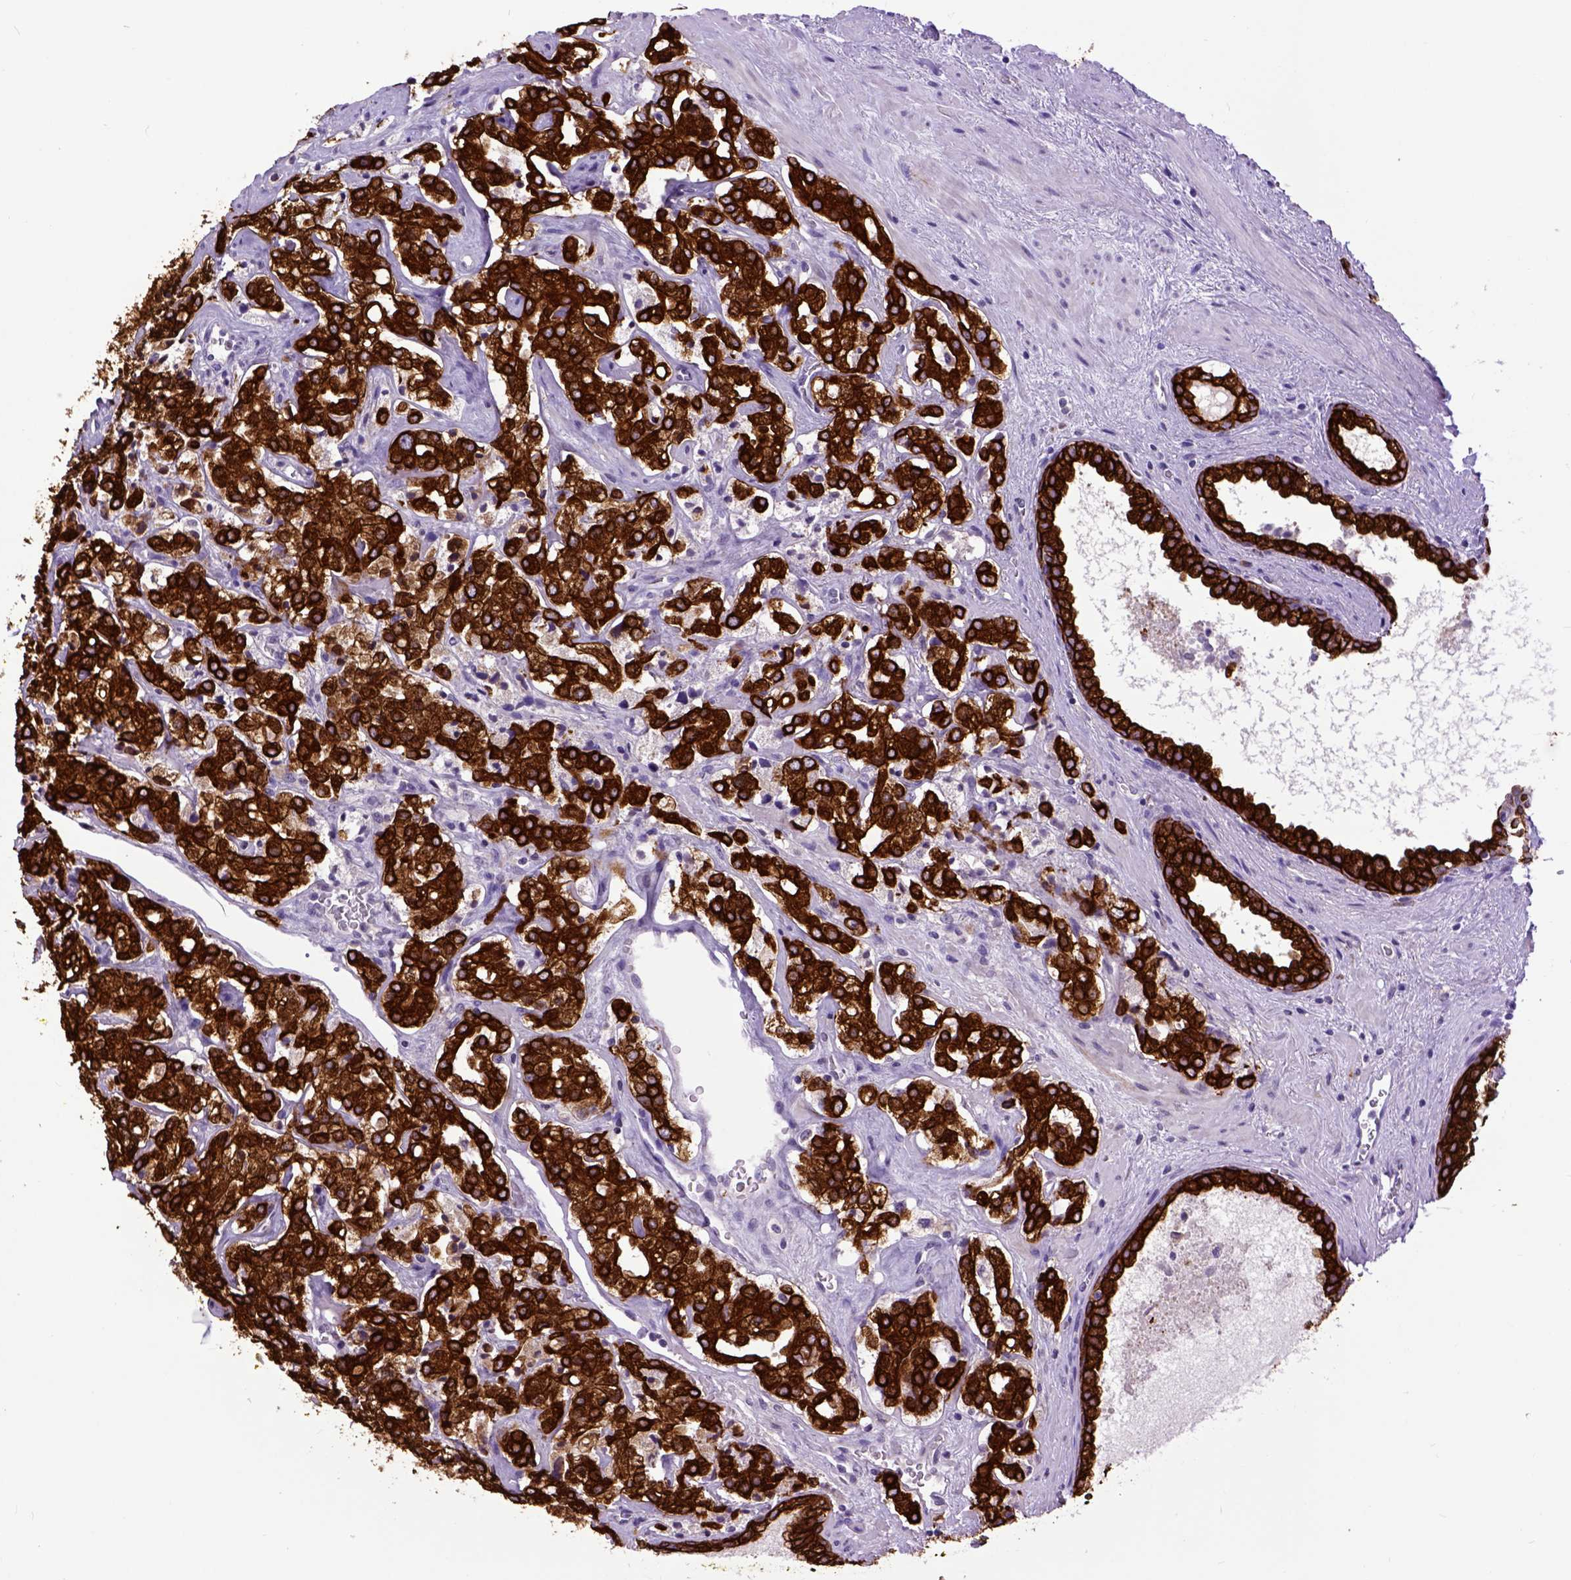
{"staining": {"intensity": "strong", "quantity": ">75%", "location": "cytoplasmic/membranous"}, "tissue": "prostate cancer", "cell_type": "Tumor cells", "image_type": "cancer", "snomed": [{"axis": "morphology", "description": "Adenocarcinoma, NOS"}, {"axis": "topography", "description": "Prostate"}], "caption": "Brown immunohistochemical staining in human prostate adenocarcinoma demonstrates strong cytoplasmic/membranous positivity in about >75% of tumor cells.", "gene": "RAB25", "patient": {"sex": "male", "age": 66}}